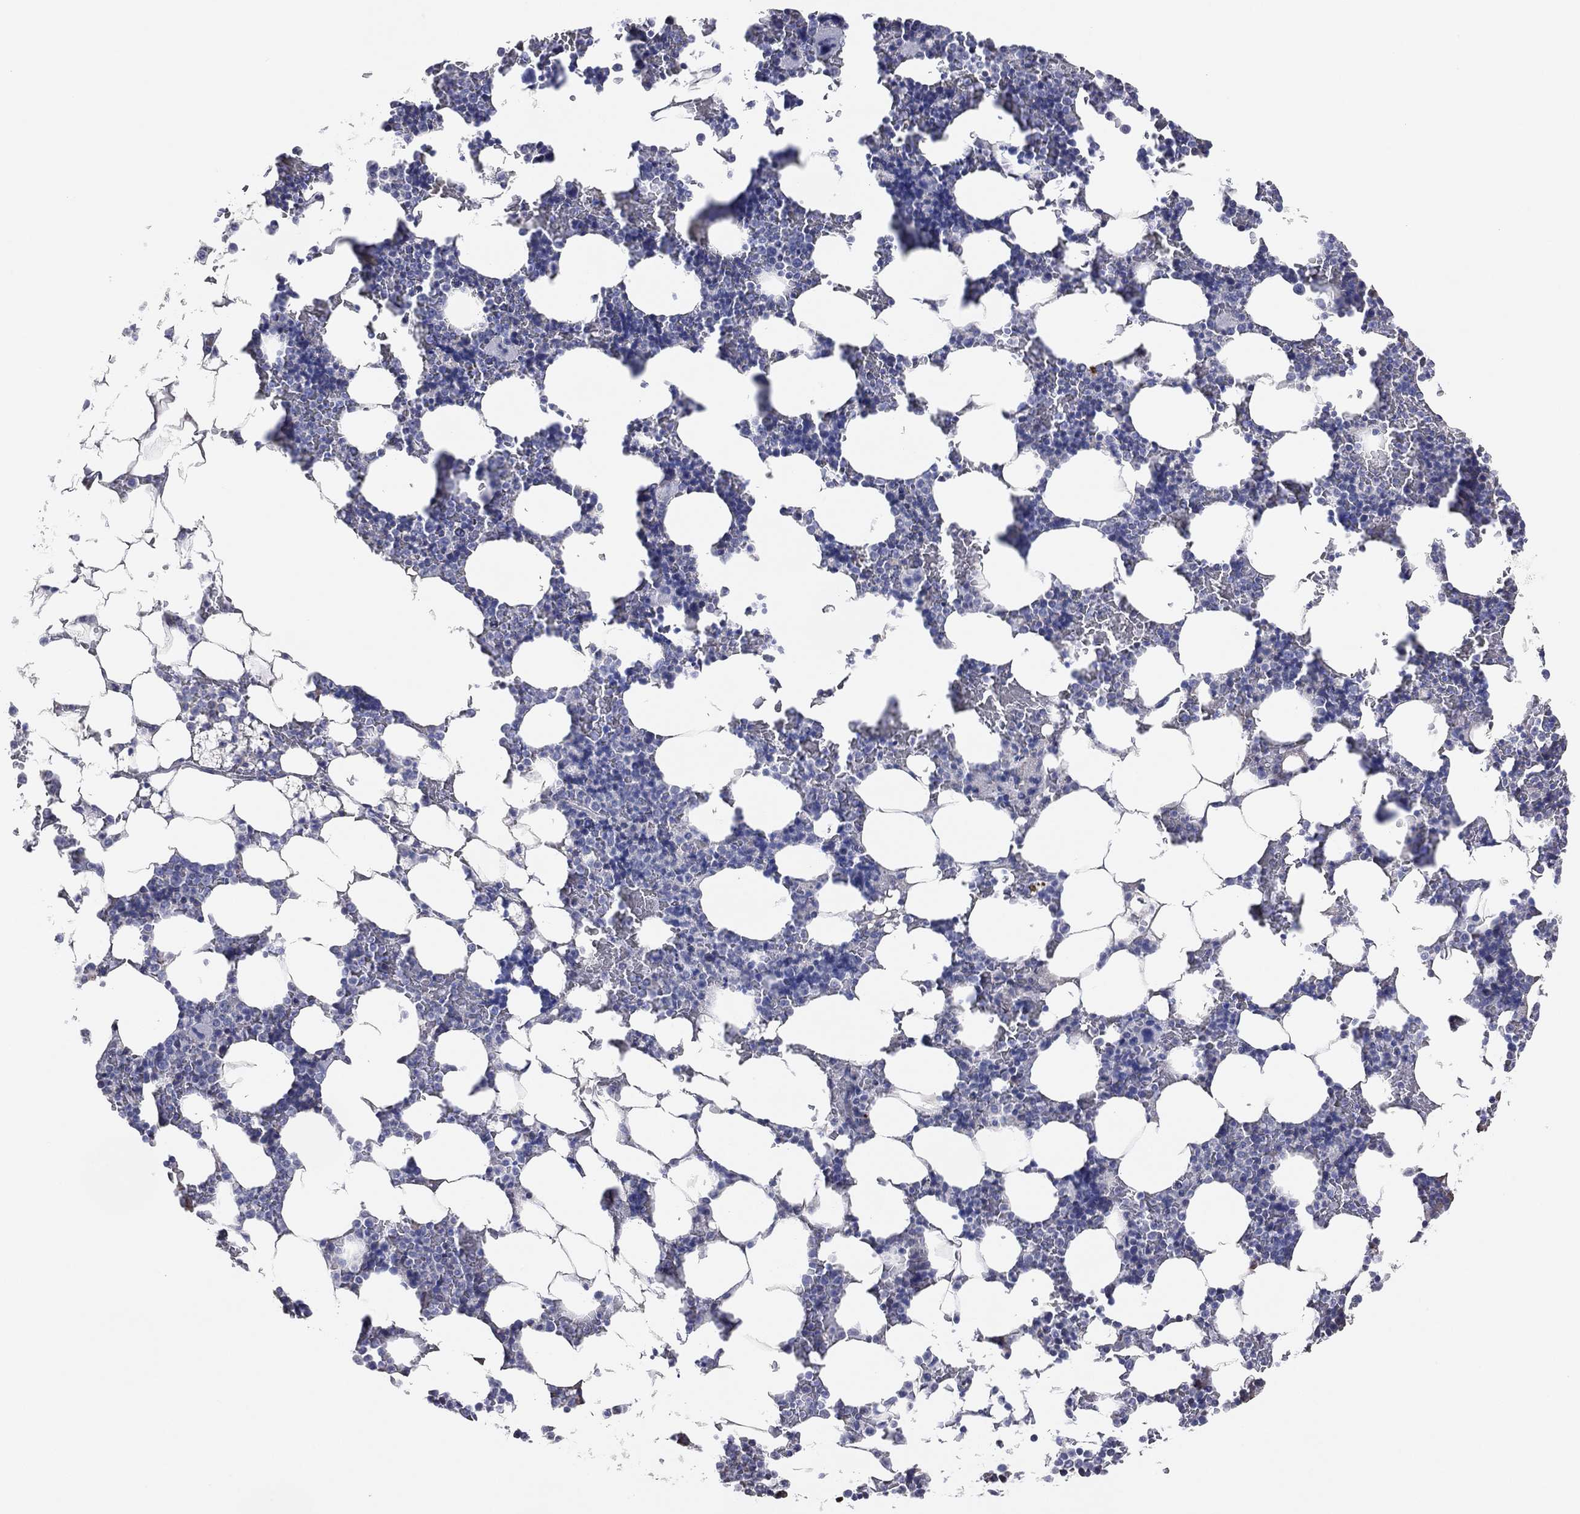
{"staining": {"intensity": "negative", "quantity": "none", "location": "none"}, "tissue": "bone marrow", "cell_type": "Hematopoietic cells", "image_type": "normal", "snomed": [{"axis": "morphology", "description": "Normal tissue, NOS"}, {"axis": "topography", "description": "Bone marrow"}], "caption": "Immunohistochemistry histopathology image of unremarkable bone marrow: human bone marrow stained with DAB (3,3'-diaminobenzidine) shows no significant protein staining in hematopoietic cells.", "gene": "CFTR", "patient": {"sex": "male", "age": 51}}